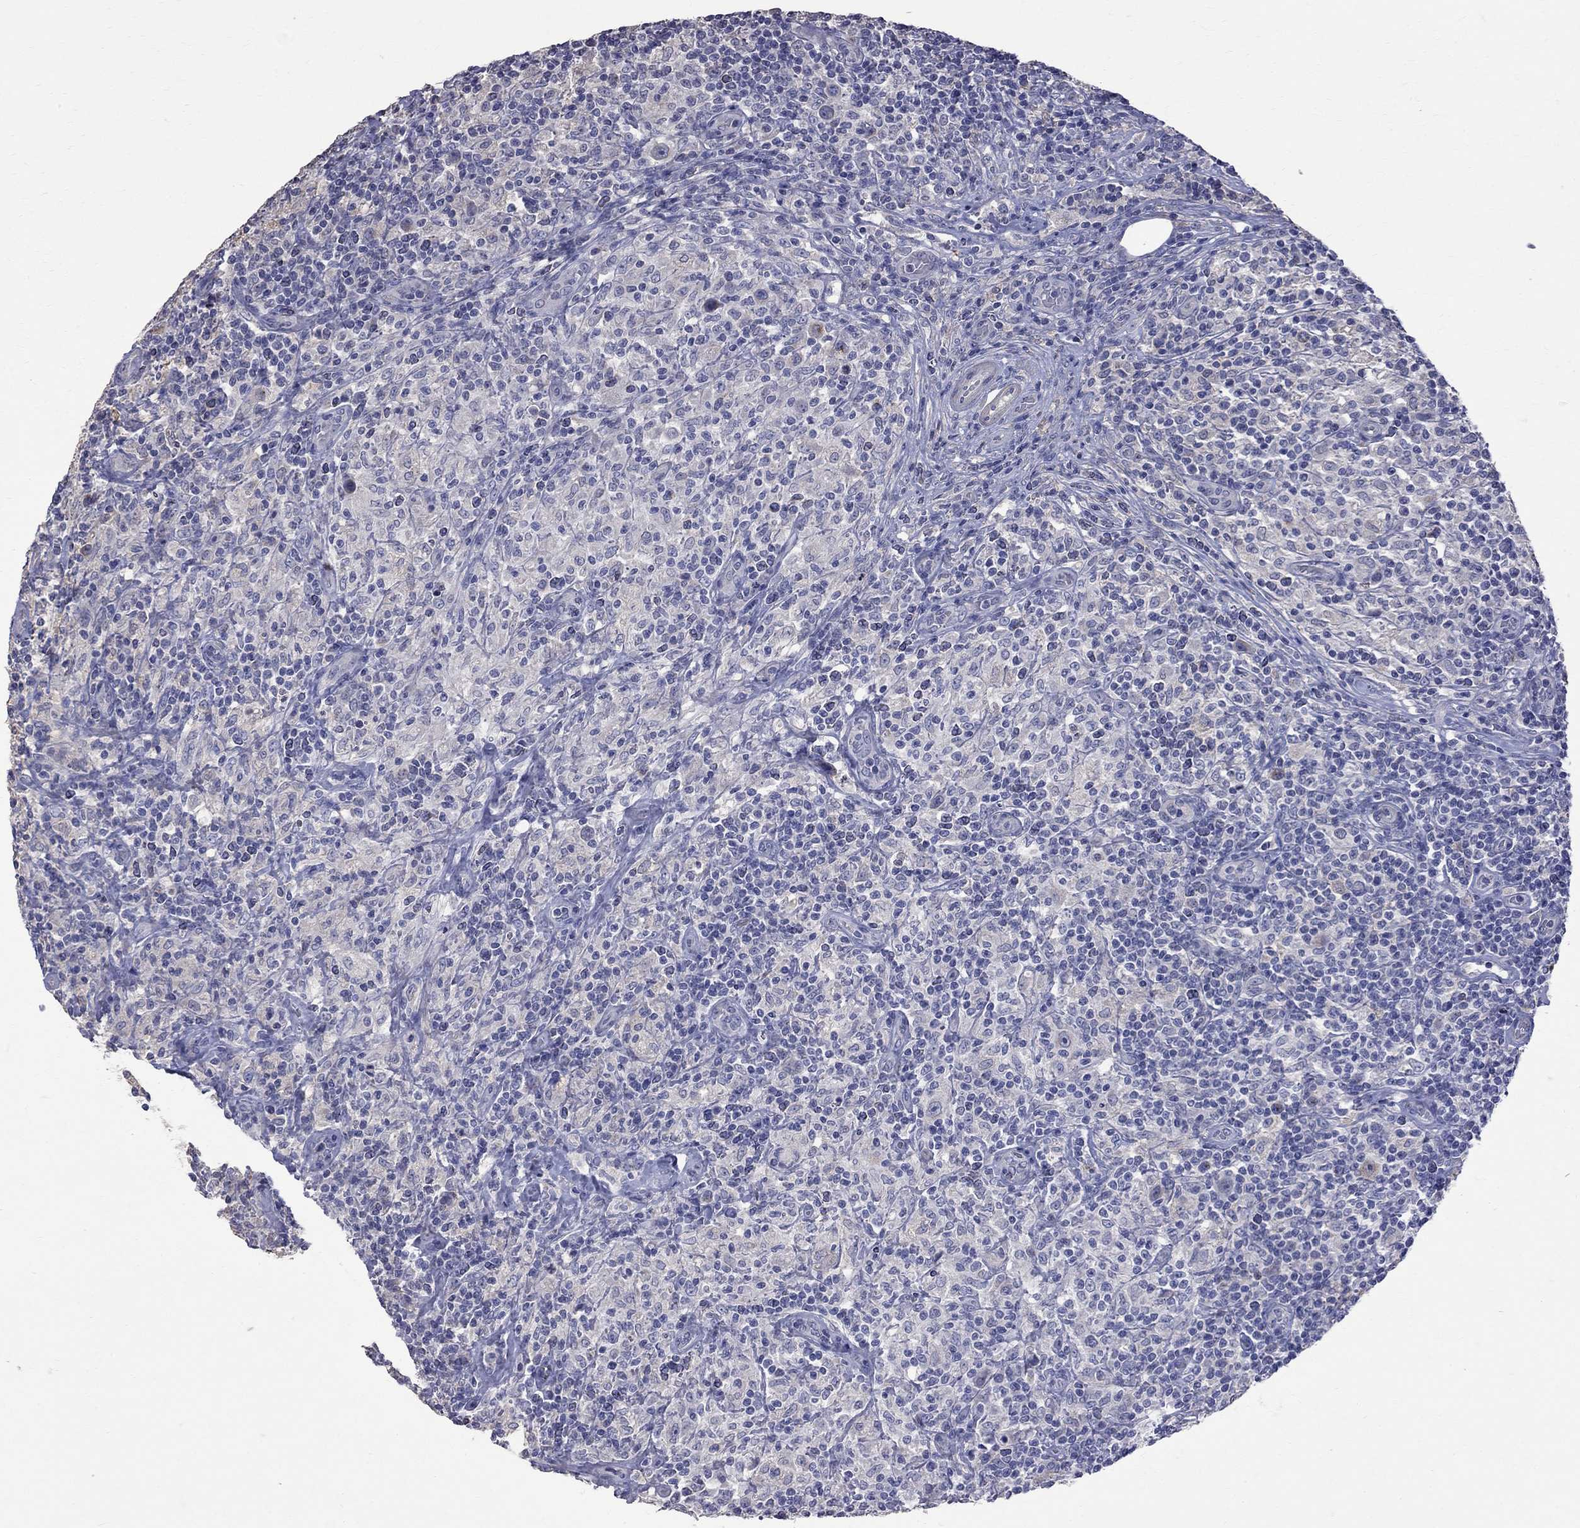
{"staining": {"intensity": "negative", "quantity": "none", "location": "none"}, "tissue": "lymphoma", "cell_type": "Tumor cells", "image_type": "cancer", "snomed": [{"axis": "morphology", "description": "Hodgkin's disease, NOS"}, {"axis": "topography", "description": "Lymph node"}], "caption": "An image of human lymphoma is negative for staining in tumor cells.", "gene": "CKAP2", "patient": {"sex": "male", "age": 70}}